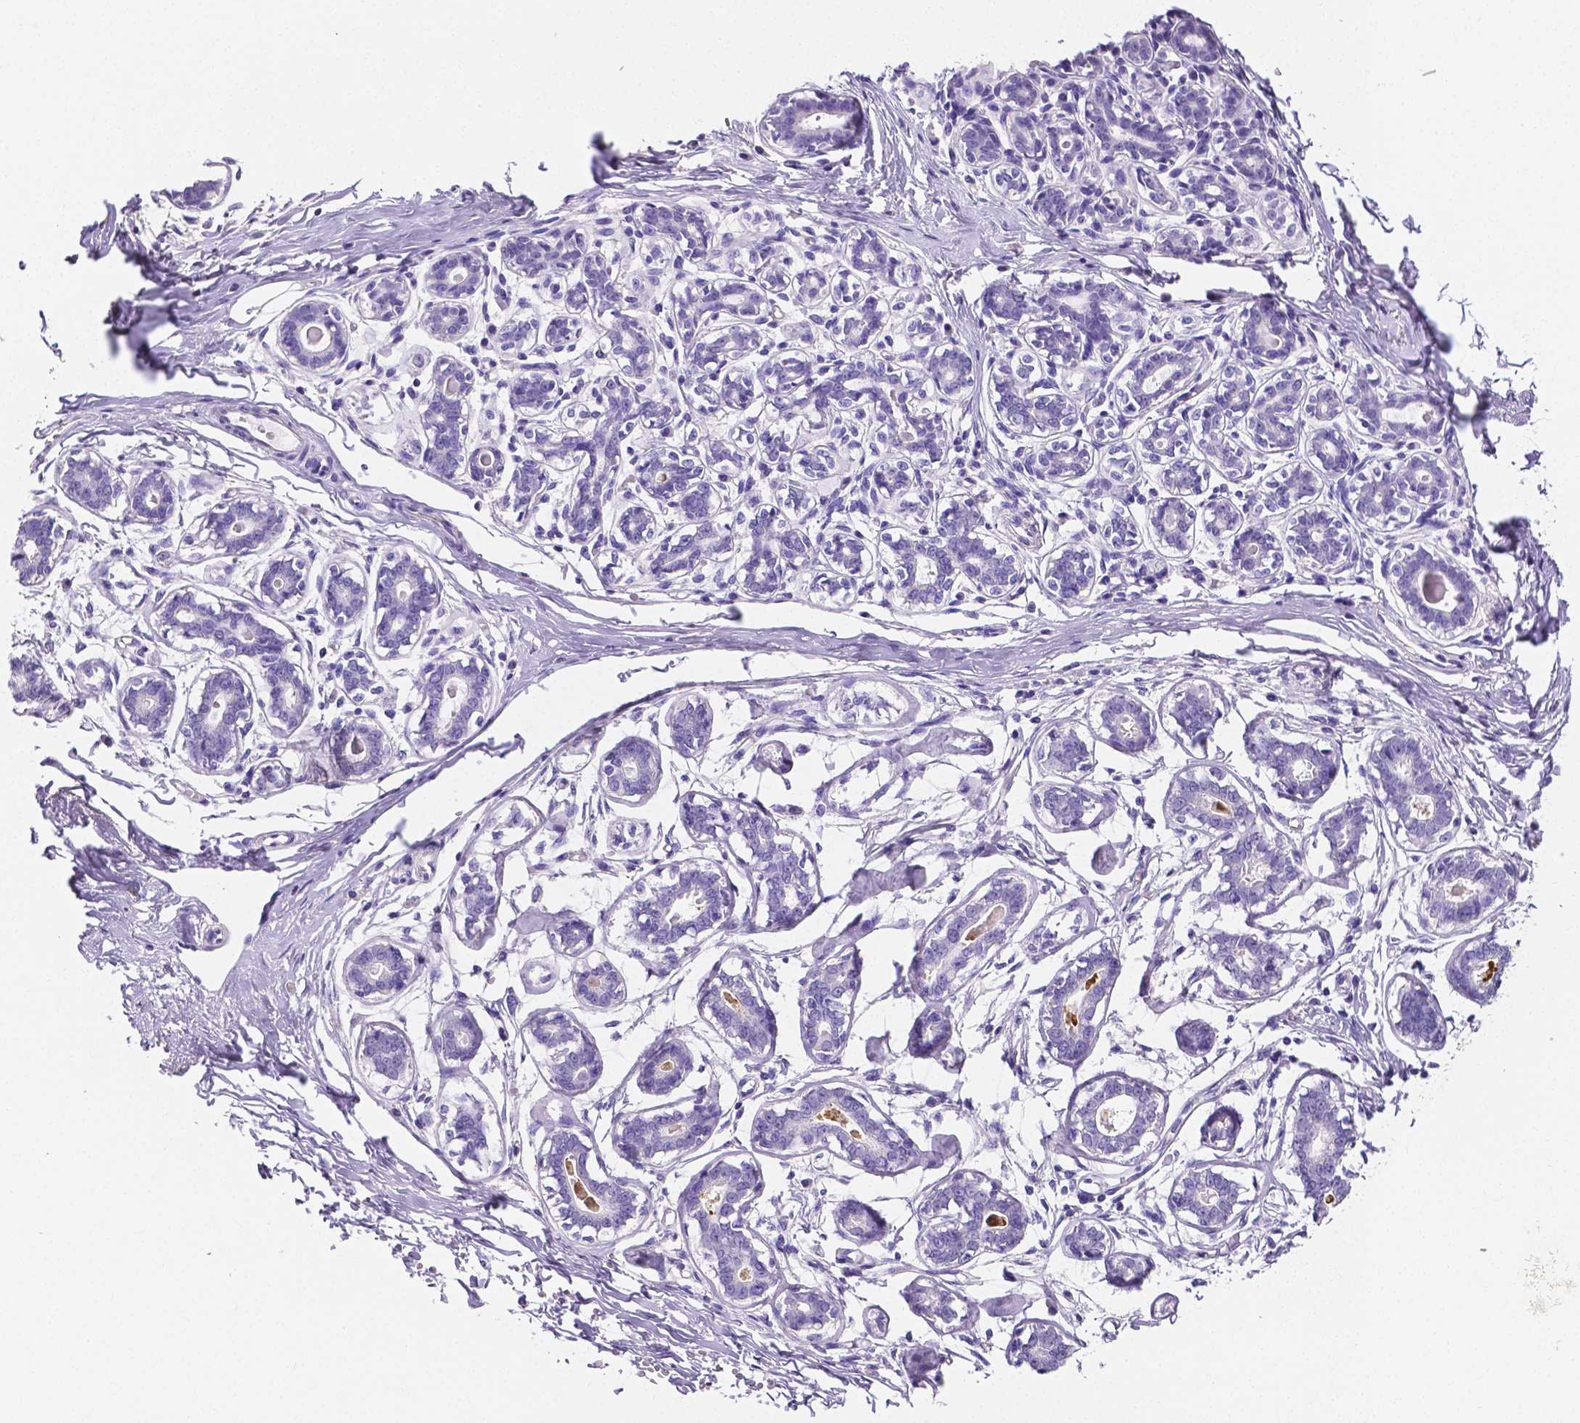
{"staining": {"intensity": "negative", "quantity": "none", "location": "none"}, "tissue": "breast", "cell_type": "Adipocytes", "image_type": "normal", "snomed": [{"axis": "morphology", "description": "Normal tissue, NOS"}, {"axis": "topography", "description": "Skin"}, {"axis": "topography", "description": "Breast"}], "caption": "Breast stained for a protein using immunohistochemistry (IHC) demonstrates no staining adipocytes.", "gene": "SLC22A2", "patient": {"sex": "female", "age": 43}}